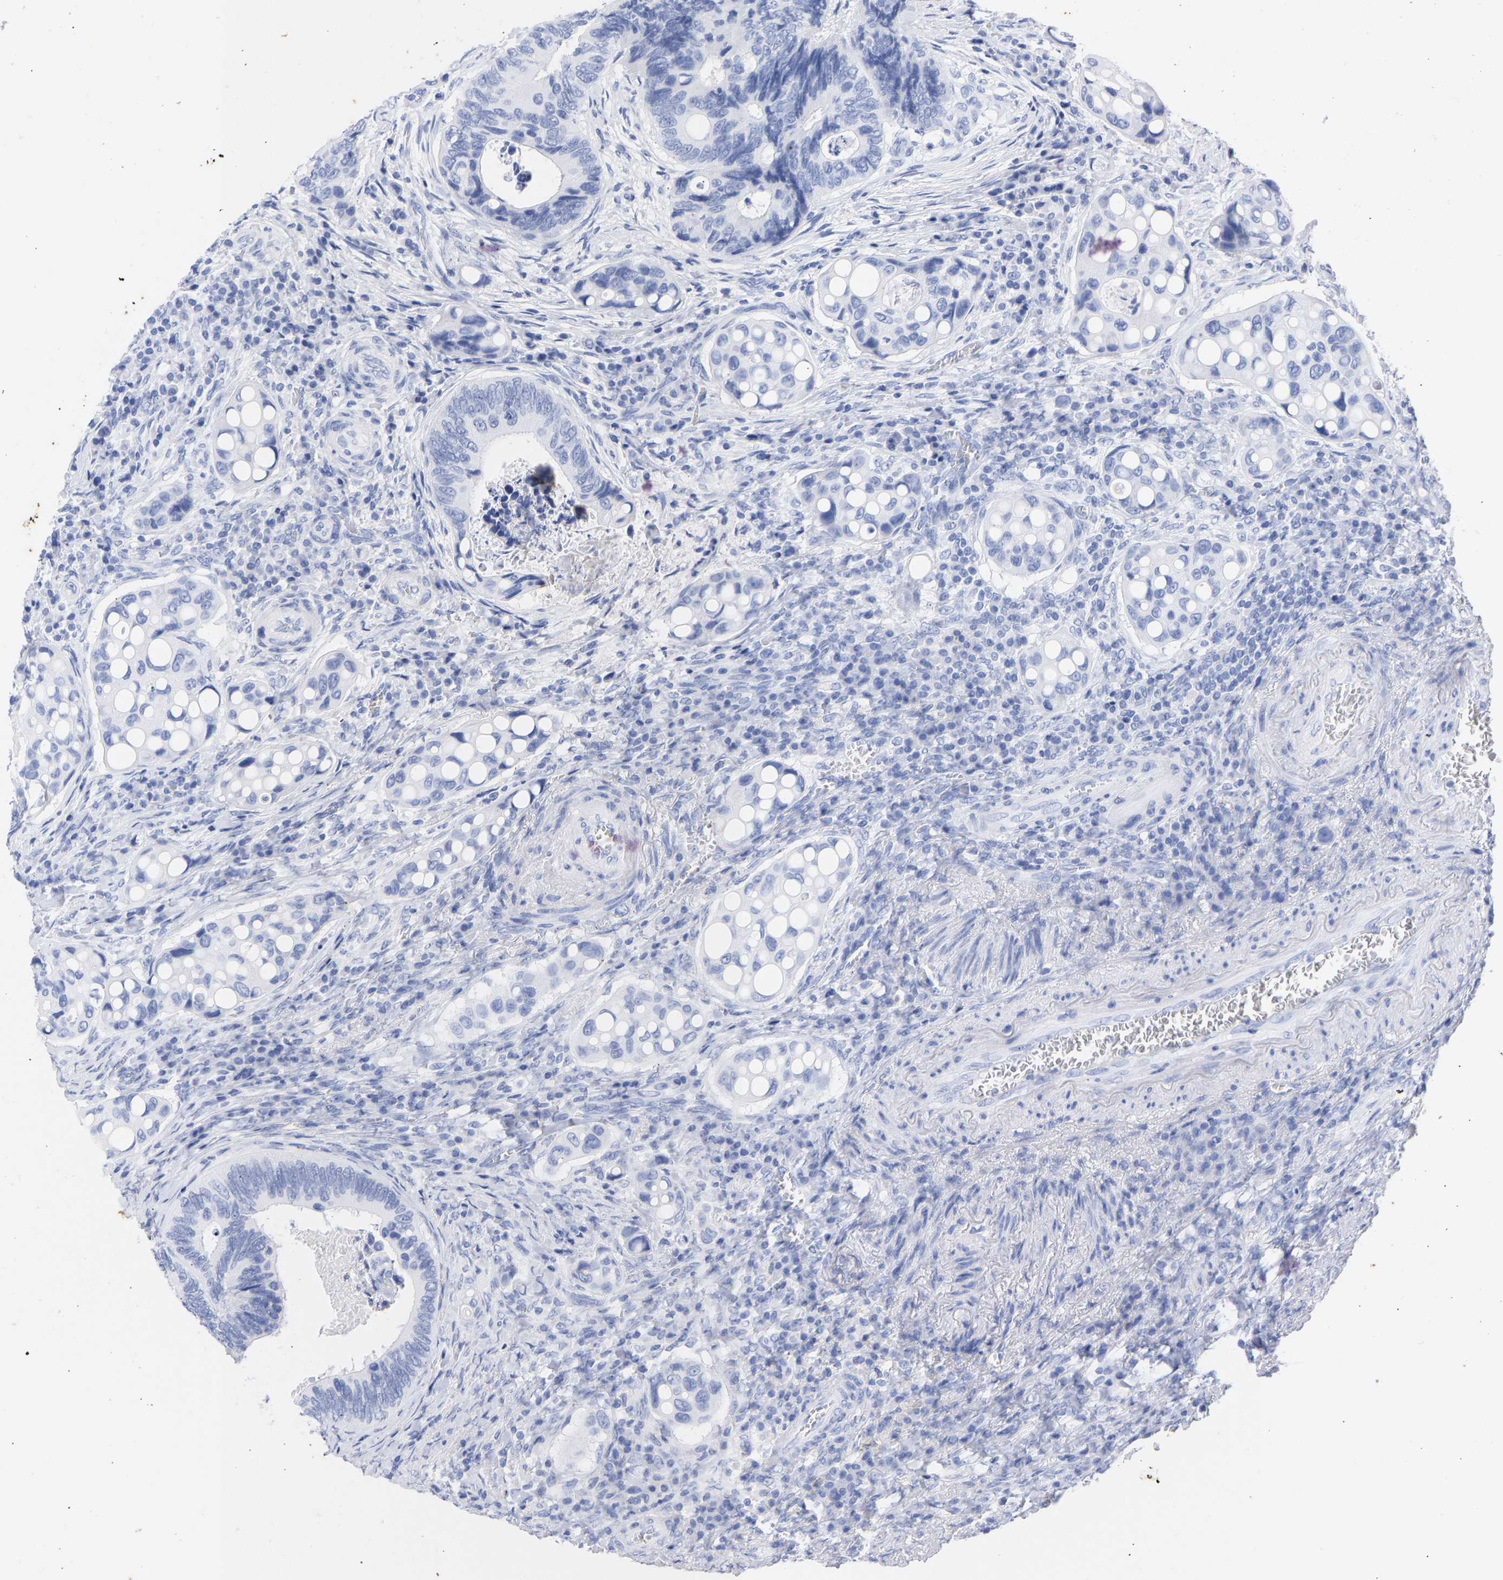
{"staining": {"intensity": "negative", "quantity": "none", "location": "none"}, "tissue": "colorectal cancer", "cell_type": "Tumor cells", "image_type": "cancer", "snomed": [{"axis": "morphology", "description": "Inflammation, NOS"}, {"axis": "morphology", "description": "Adenocarcinoma, NOS"}, {"axis": "topography", "description": "Colon"}], "caption": "Immunohistochemical staining of colorectal cancer exhibits no significant positivity in tumor cells. (DAB IHC, high magnification).", "gene": "KRT1", "patient": {"sex": "male", "age": 72}}